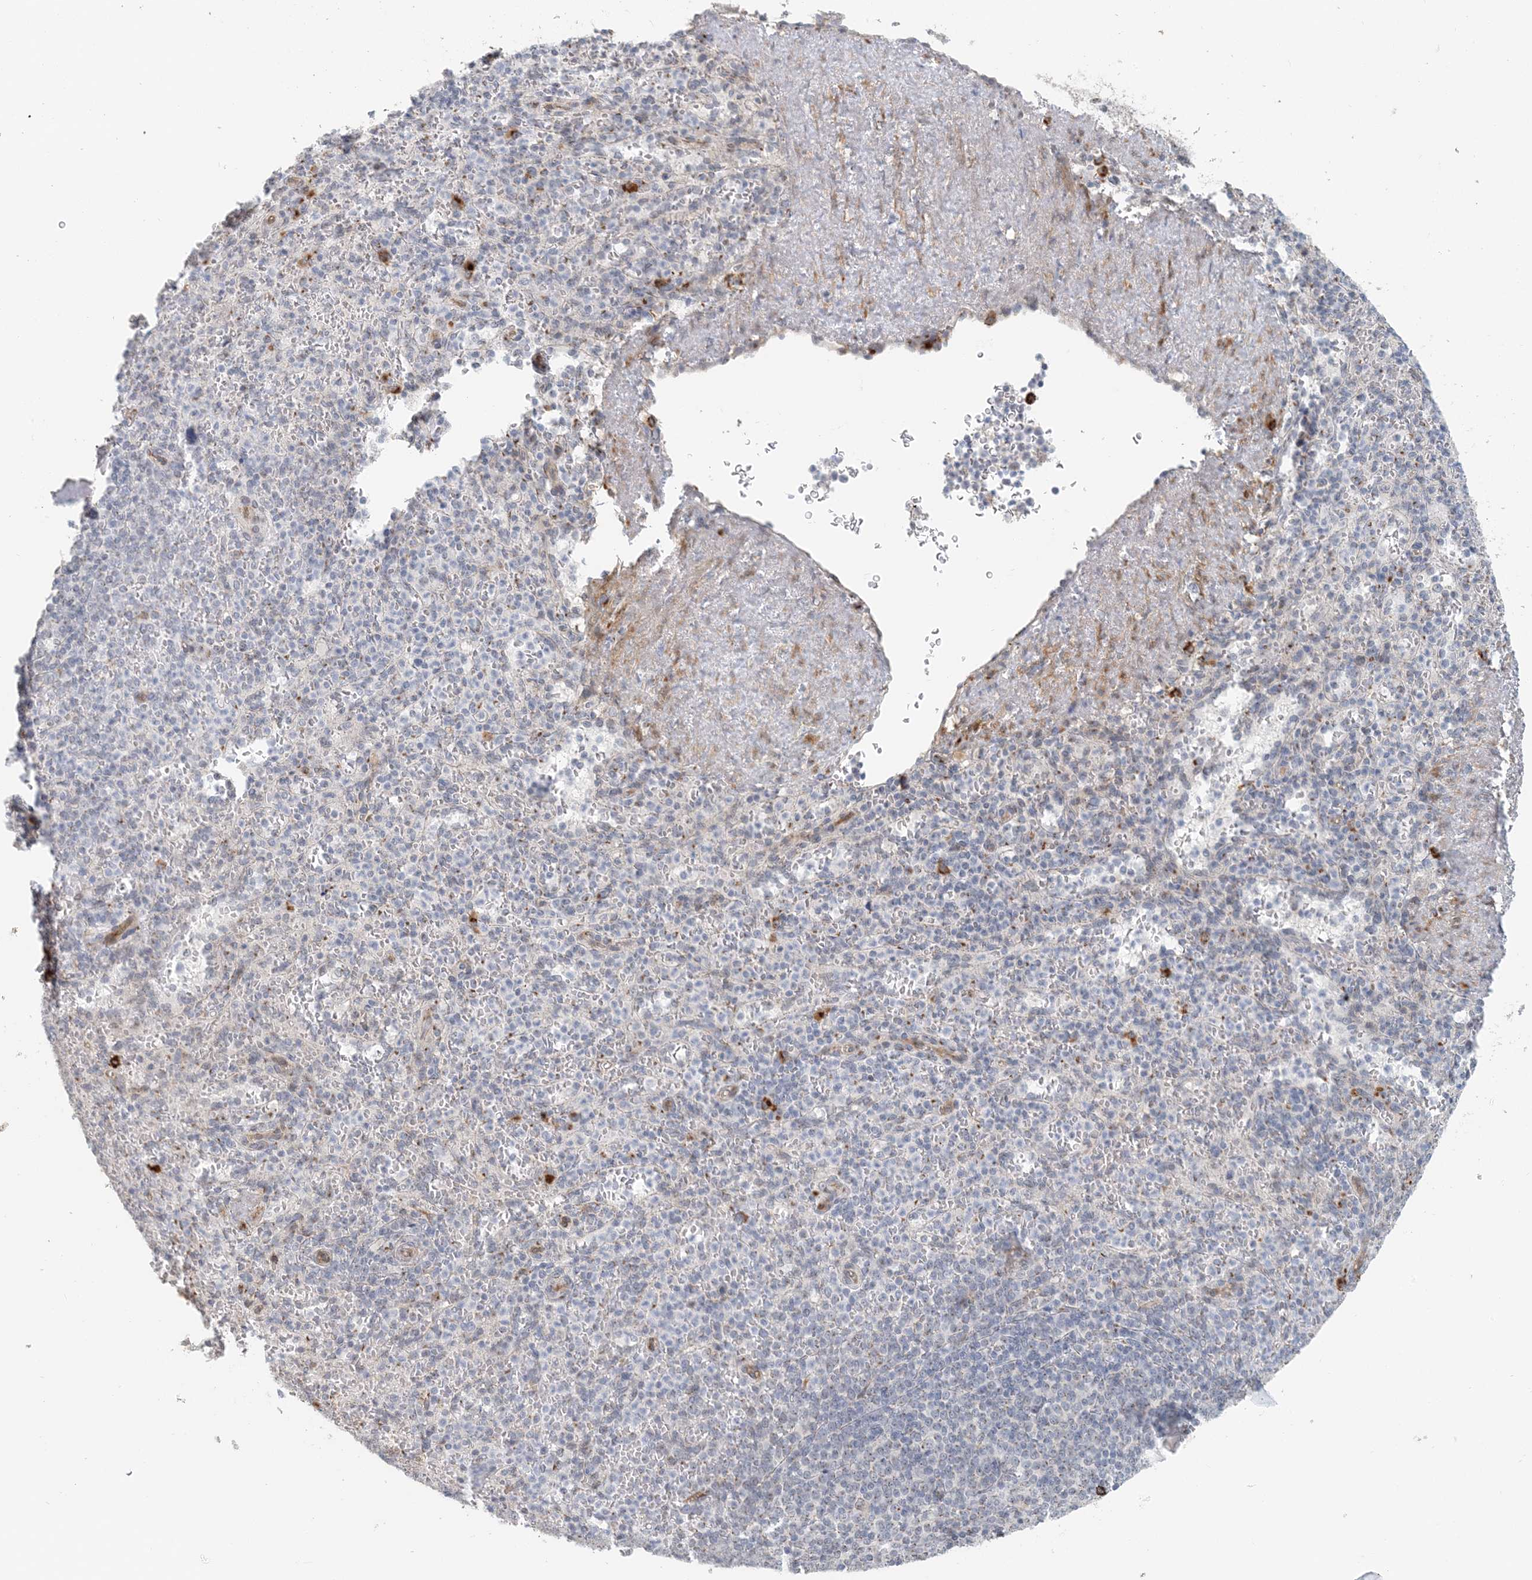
{"staining": {"intensity": "negative", "quantity": "none", "location": "none"}, "tissue": "spleen", "cell_type": "Cells in red pulp", "image_type": "normal", "snomed": [{"axis": "morphology", "description": "Normal tissue, NOS"}, {"axis": "topography", "description": "Spleen"}], "caption": "This image is of benign spleen stained with IHC to label a protein in brown with the nuclei are counter-stained blue. There is no positivity in cells in red pulp.", "gene": "ZCCHC4", "patient": {"sex": "female", "age": 74}}